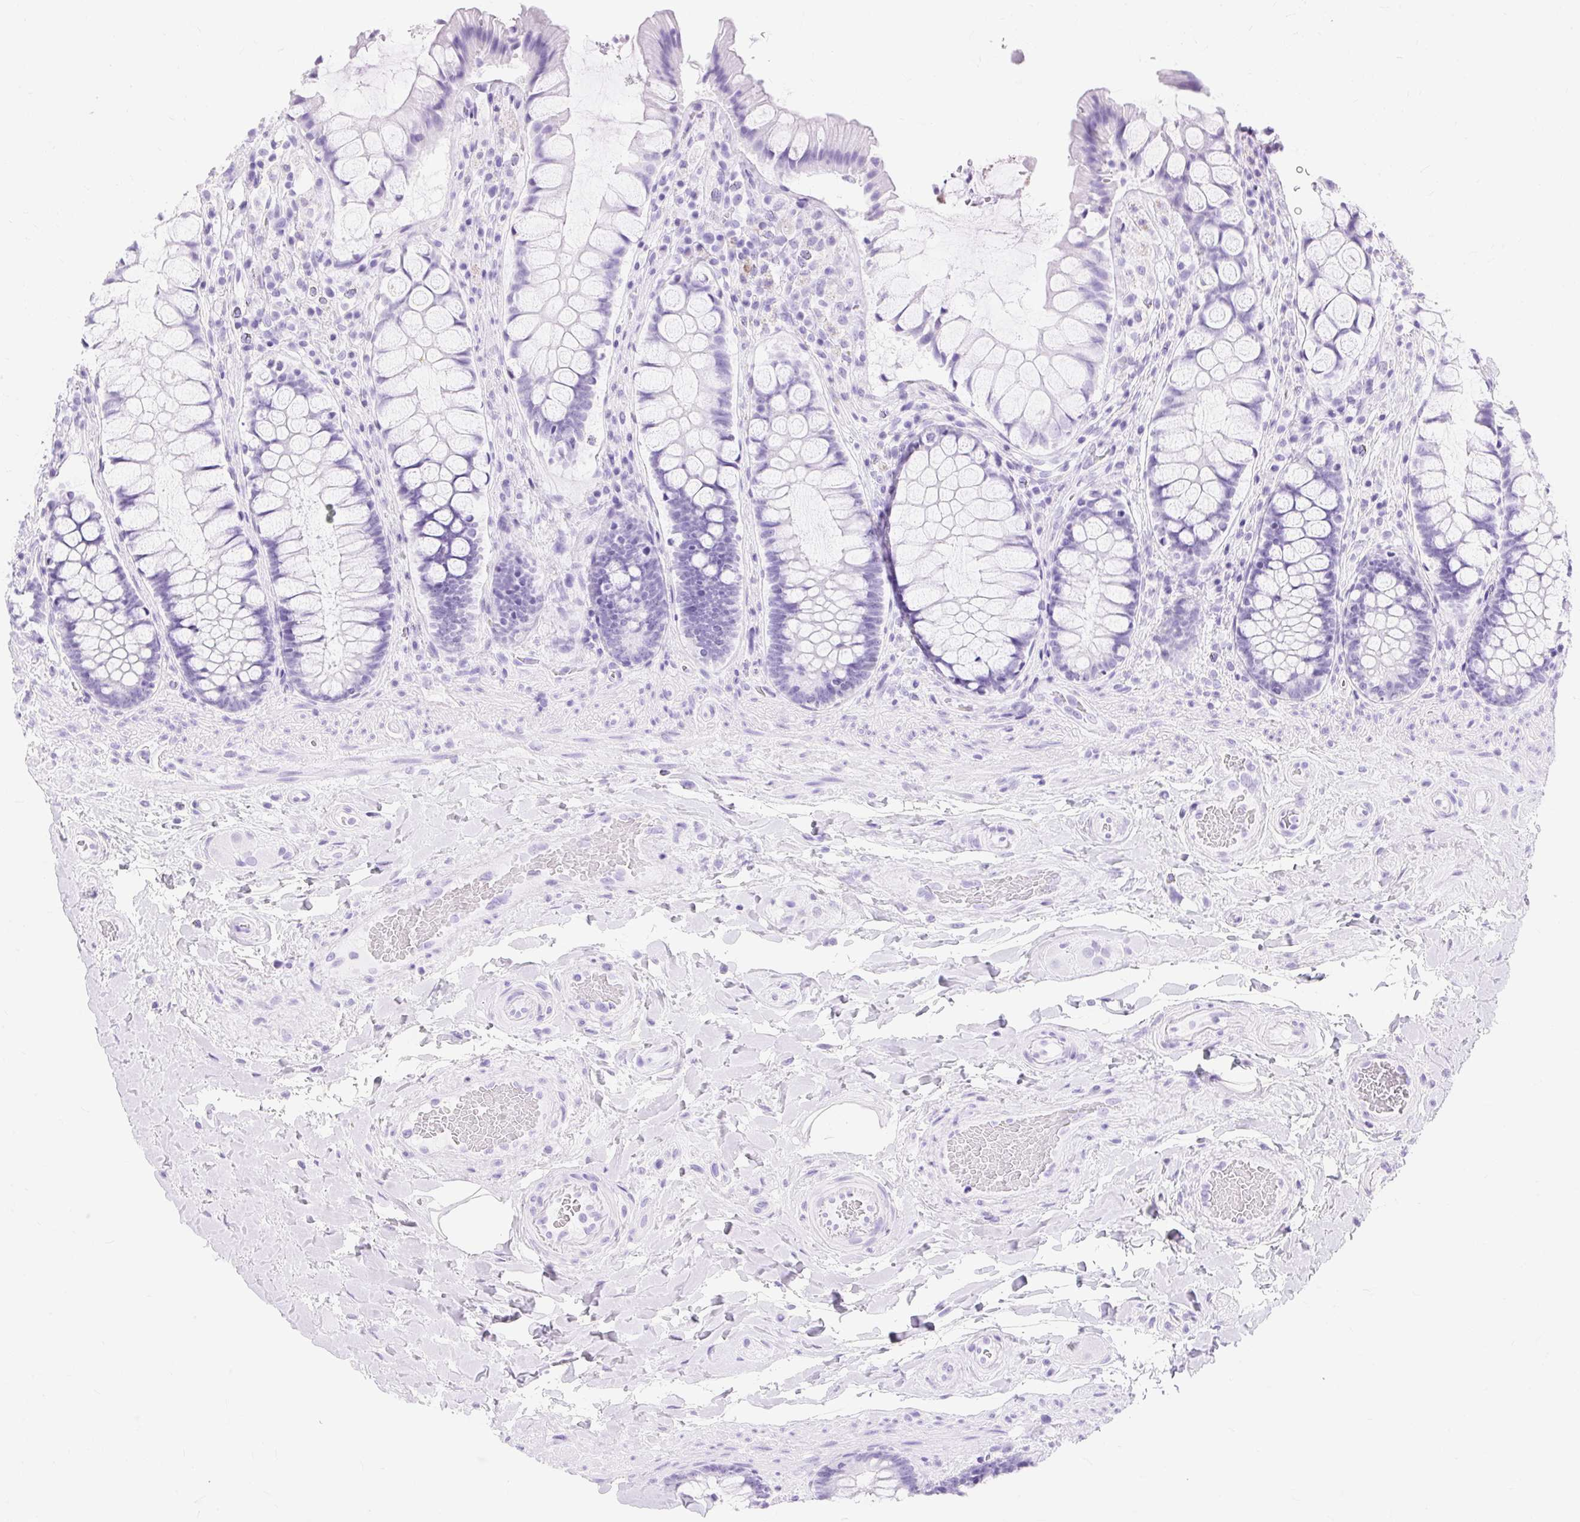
{"staining": {"intensity": "negative", "quantity": "none", "location": "none"}, "tissue": "rectum", "cell_type": "Glandular cells", "image_type": "normal", "snomed": [{"axis": "morphology", "description": "Normal tissue, NOS"}, {"axis": "topography", "description": "Rectum"}], "caption": "Rectum was stained to show a protein in brown. There is no significant staining in glandular cells. (Stains: DAB (3,3'-diaminobenzidine) immunohistochemistry (IHC) with hematoxylin counter stain, Microscopy: brightfield microscopy at high magnification).", "gene": "MBP", "patient": {"sex": "female", "age": 58}}